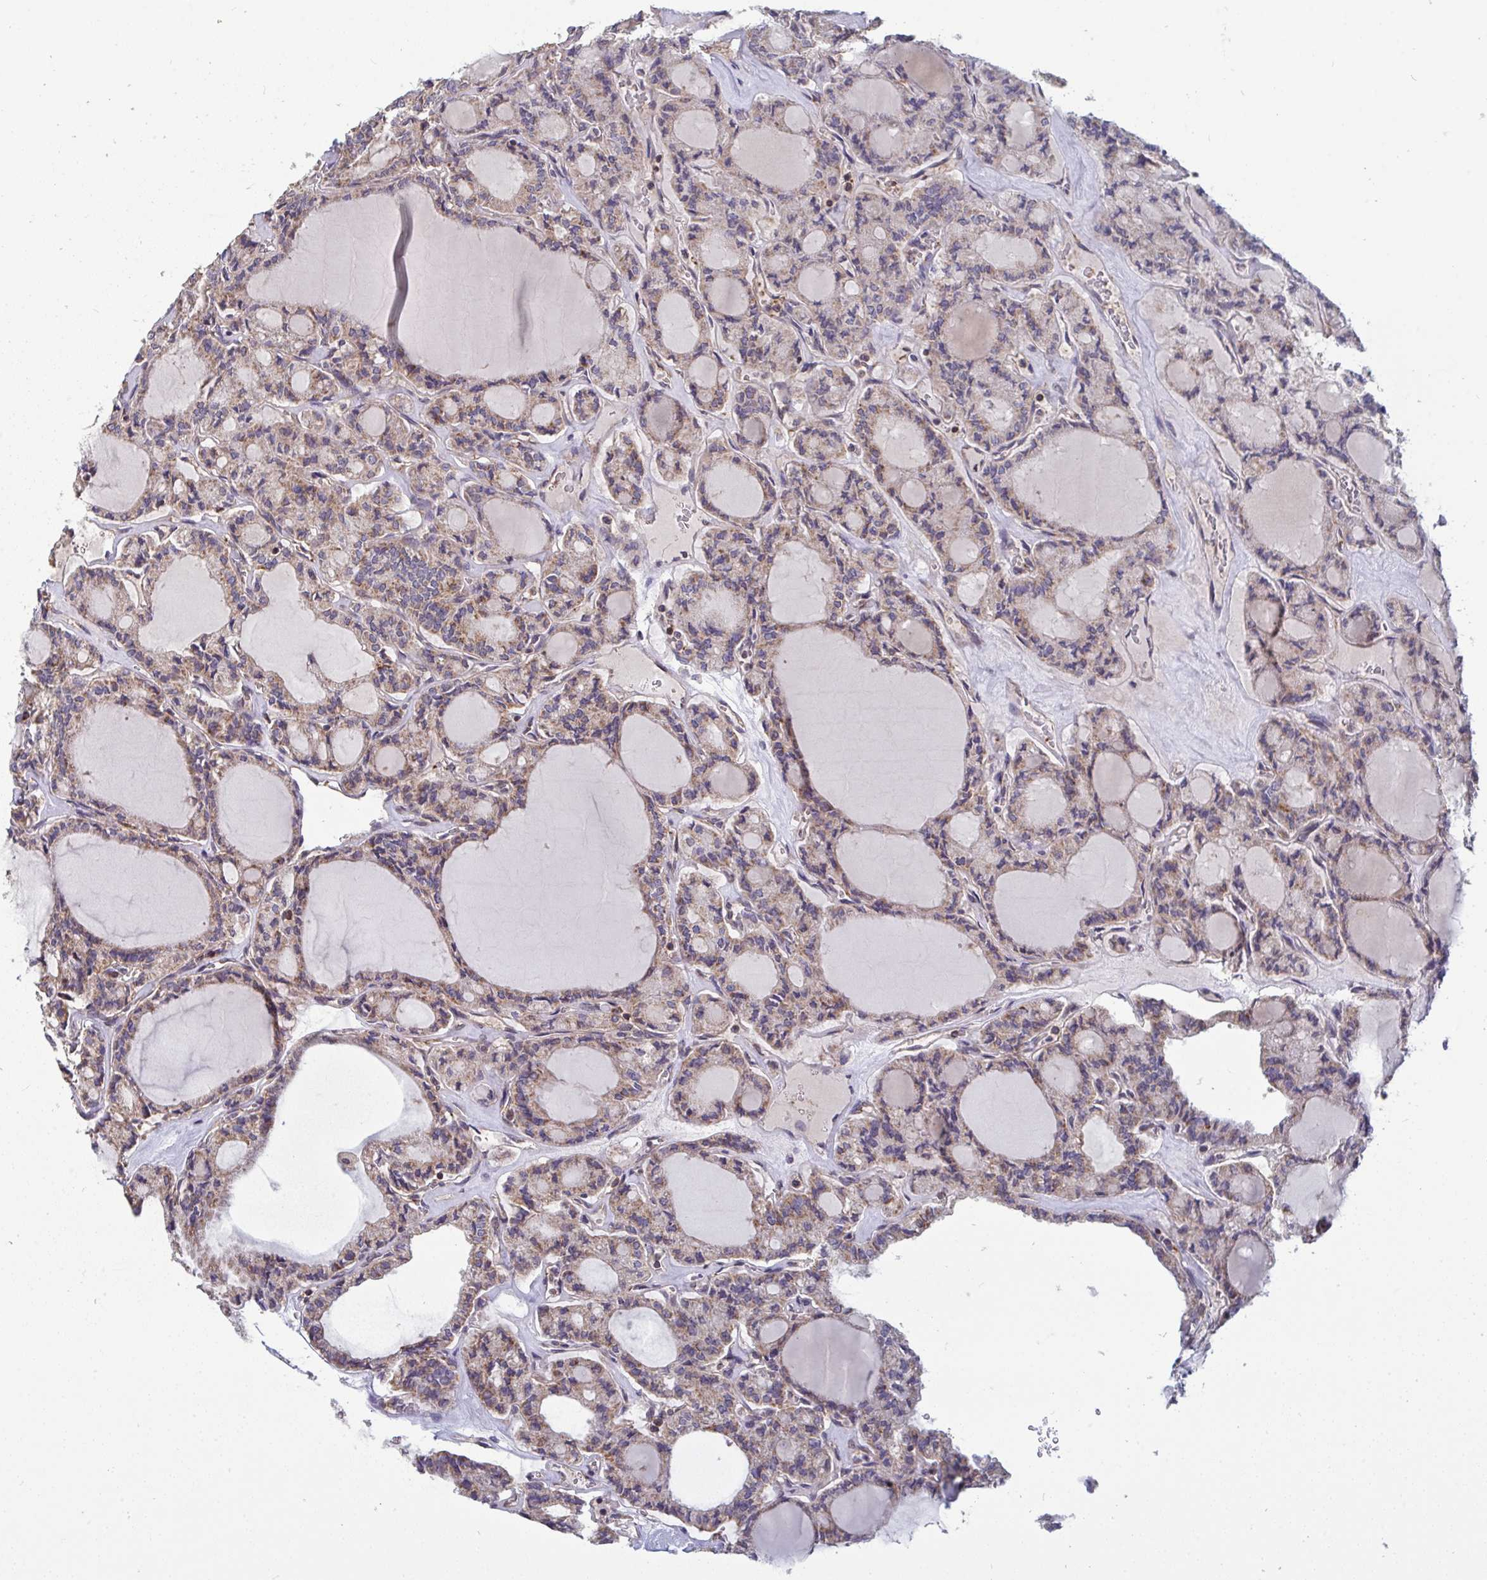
{"staining": {"intensity": "weak", "quantity": "25%-75%", "location": "cytoplasmic/membranous"}, "tissue": "thyroid cancer", "cell_type": "Tumor cells", "image_type": "cancer", "snomed": [{"axis": "morphology", "description": "Papillary adenocarcinoma, NOS"}, {"axis": "topography", "description": "Thyroid gland"}], "caption": "Thyroid cancer (papillary adenocarcinoma) stained with immunohistochemistry (IHC) reveals weak cytoplasmic/membranous positivity in about 25%-75% of tumor cells.", "gene": "ISCU", "patient": {"sex": "male", "age": 87}}